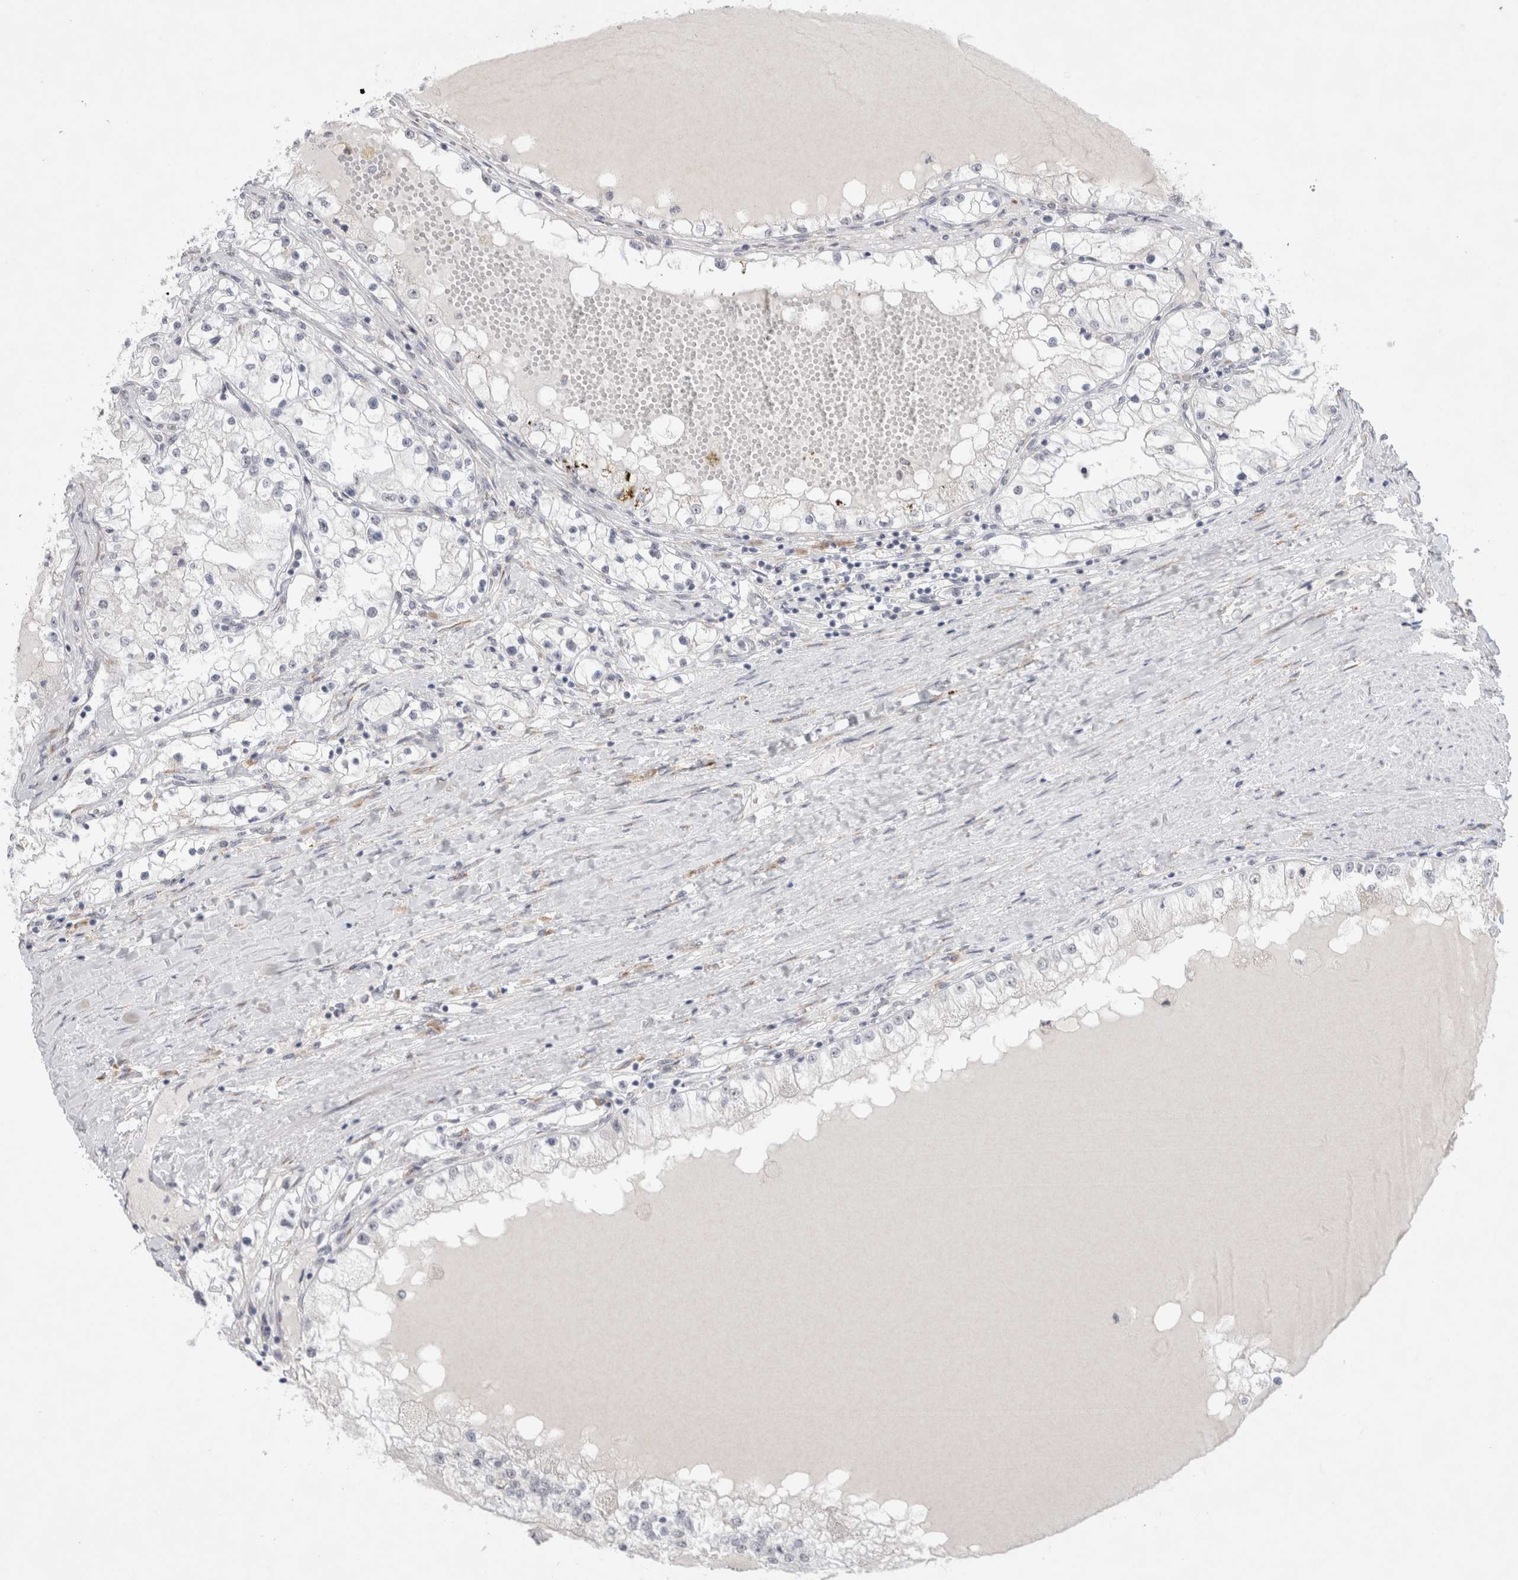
{"staining": {"intensity": "negative", "quantity": "none", "location": "none"}, "tissue": "renal cancer", "cell_type": "Tumor cells", "image_type": "cancer", "snomed": [{"axis": "morphology", "description": "Adenocarcinoma, NOS"}, {"axis": "topography", "description": "Kidney"}], "caption": "DAB (3,3'-diaminobenzidine) immunohistochemical staining of renal cancer (adenocarcinoma) reveals no significant positivity in tumor cells.", "gene": "TRMT1L", "patient": {"sex": "male", "age": 68}}